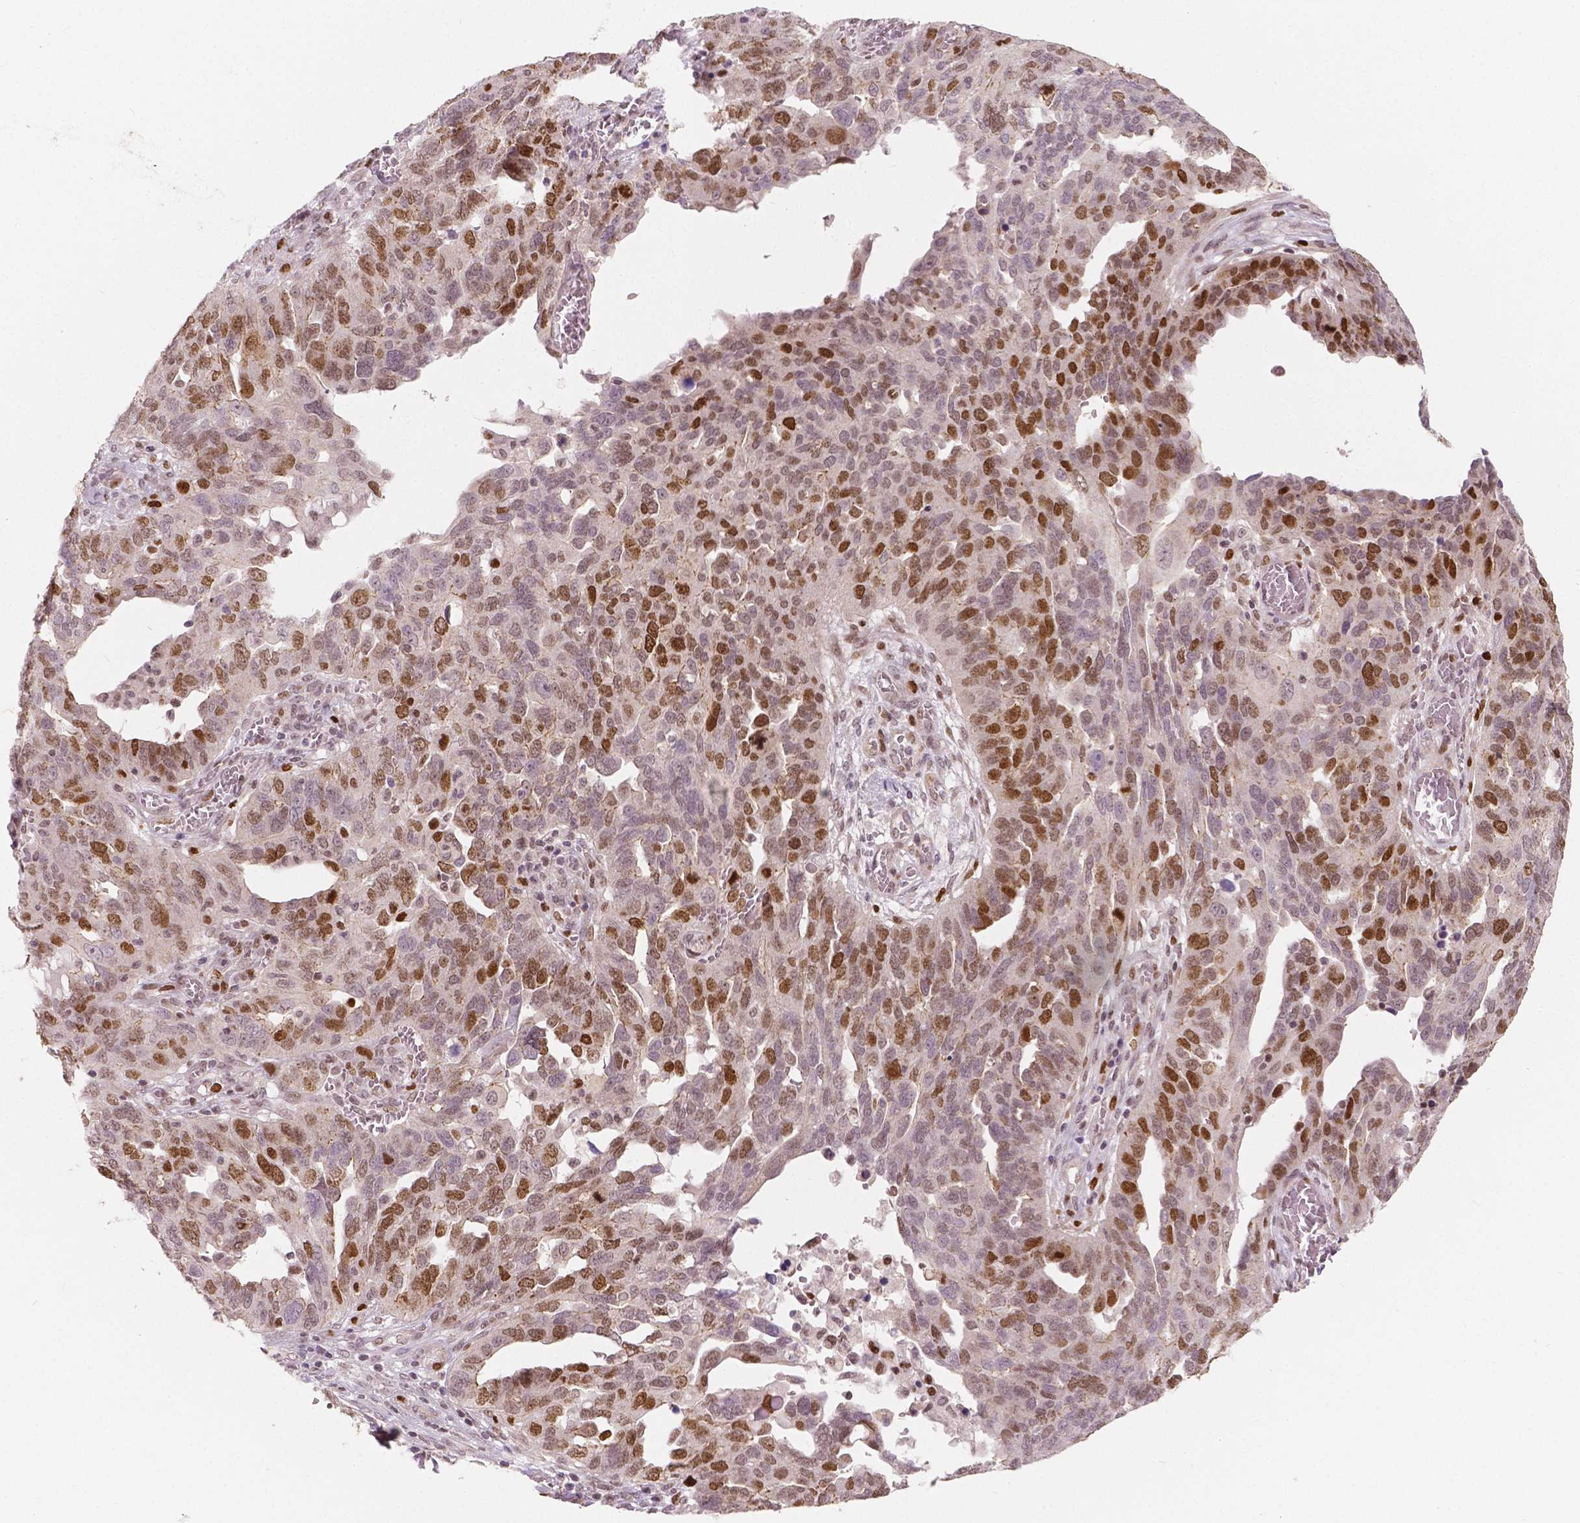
{"staining": {"intensity": "strong", "quantity": "25%-75%", "location": "nuclear"}, "tissue": "ovarian cancer", "cell_type": "Tumor cells", "image_type": "cancer", "snomed": [{"axis": "morphology", "description": "Carcinoma, endometroid"}, {"axis": "topography", "description": "Soft tissue"}, {"axis": "topography", "description": "Ovary"}], "caption": "Protein expression analysis of ovarian cancer displays strong nuclear staining in approximately 25%-75% of tumor cells. (DAB (3,3'-diaminobenzidine) = brown stain, brightfield microscopy at high magnification).", "gene": "NSD2", "patient": {"sex": "female", "age": 52}}